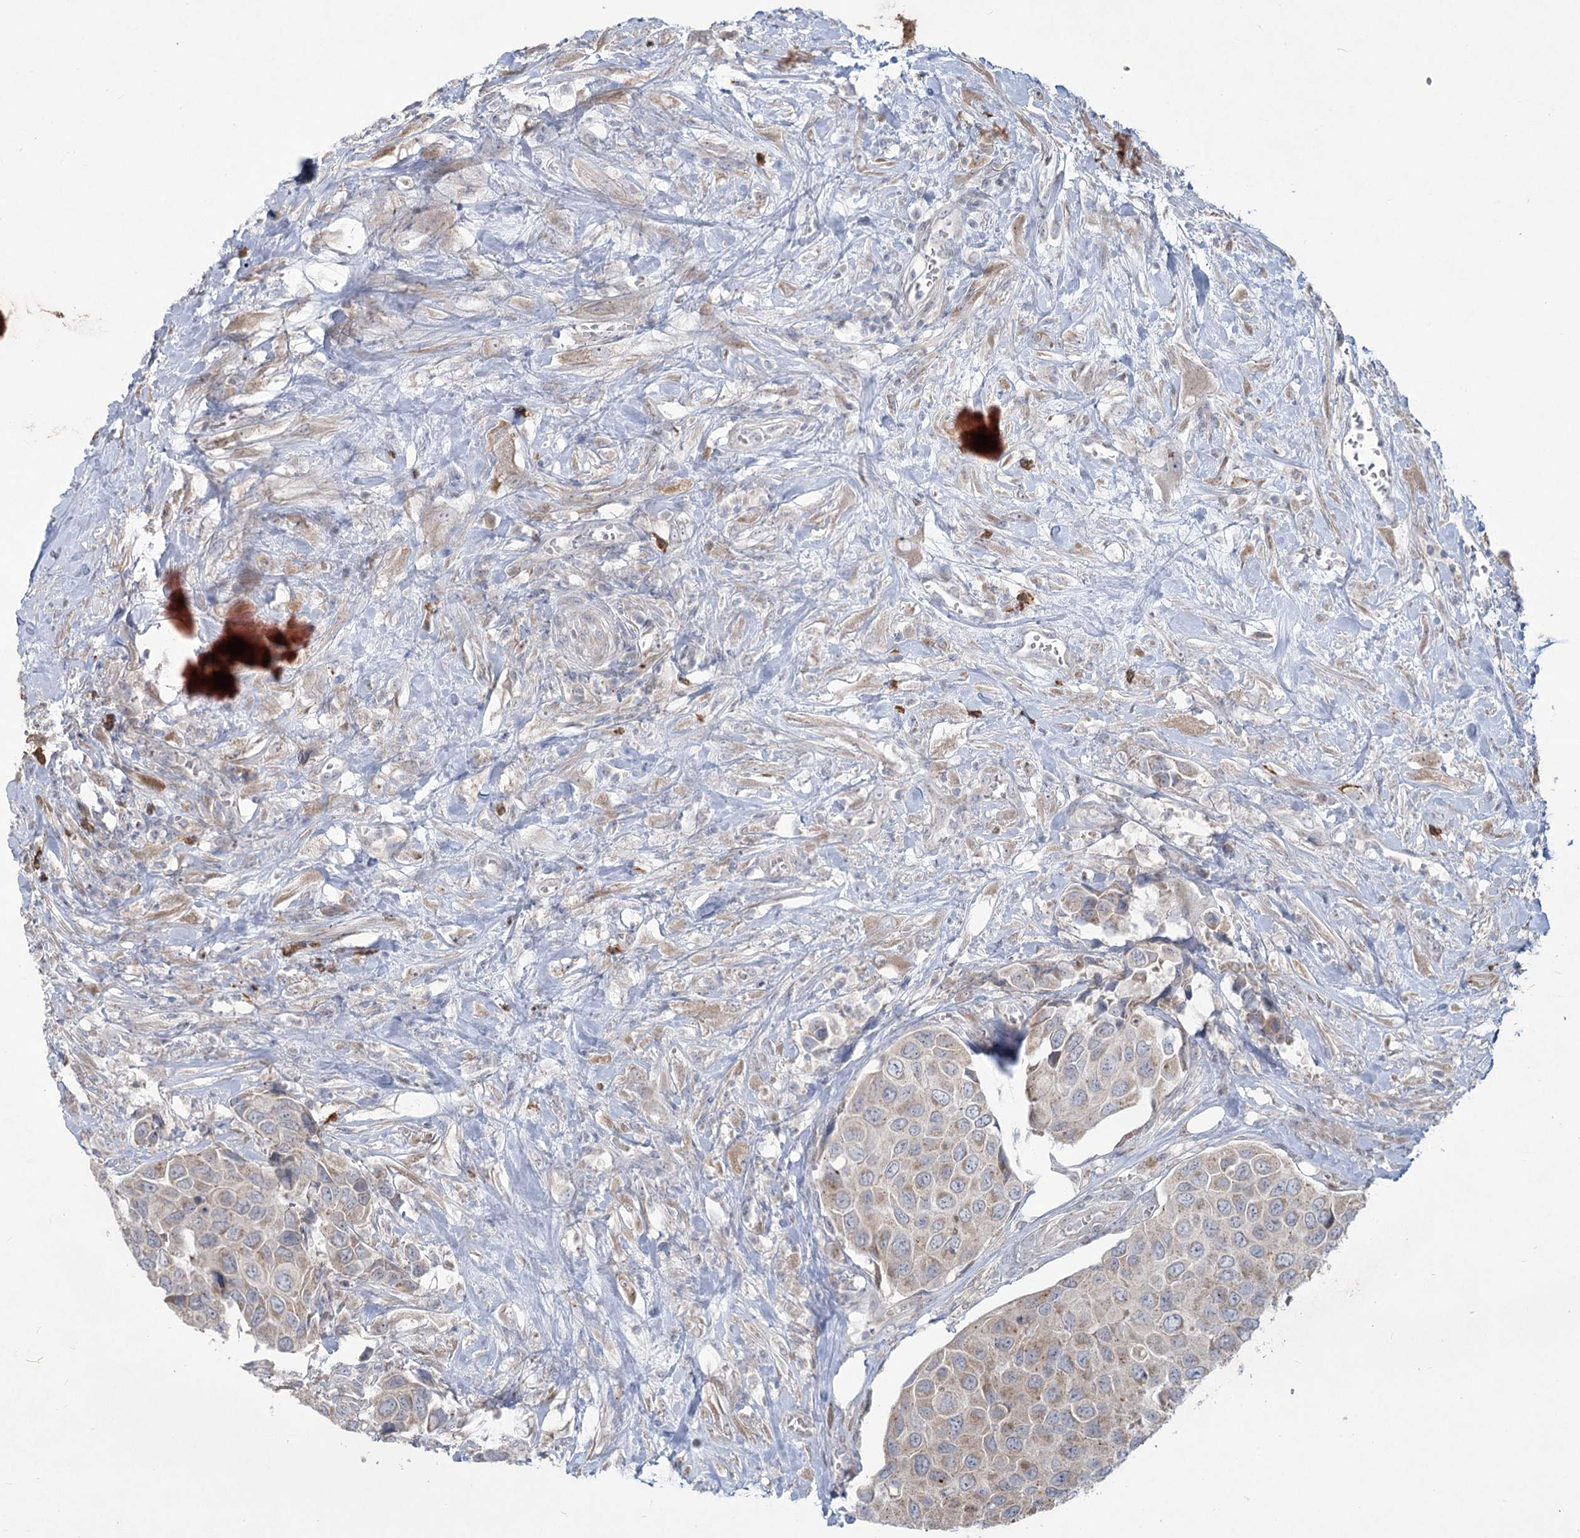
{"staining": {"intensity": "weak", "quantity": "25%-75%", "location": "cytoplasmic/membranous"}, "tissue": "urothelial cancer", "cell_type": "Tumor cells", "image_type": "cancer", "snomed": [{"axis": "morphology", "description": "Urothelial carcinoma, High grade"}, {"axis": "topography", "description": "Urinary bladder"}], "caption": "Human high-grade urothelial carcinoma stained with a brown dye demonstrates weak cytoplasmic/membranous positive positivity in approximately 25%-75% of tumor cells.", "gene": "PLA2G12A", "patient": {"sex": "male", "age": 74}}